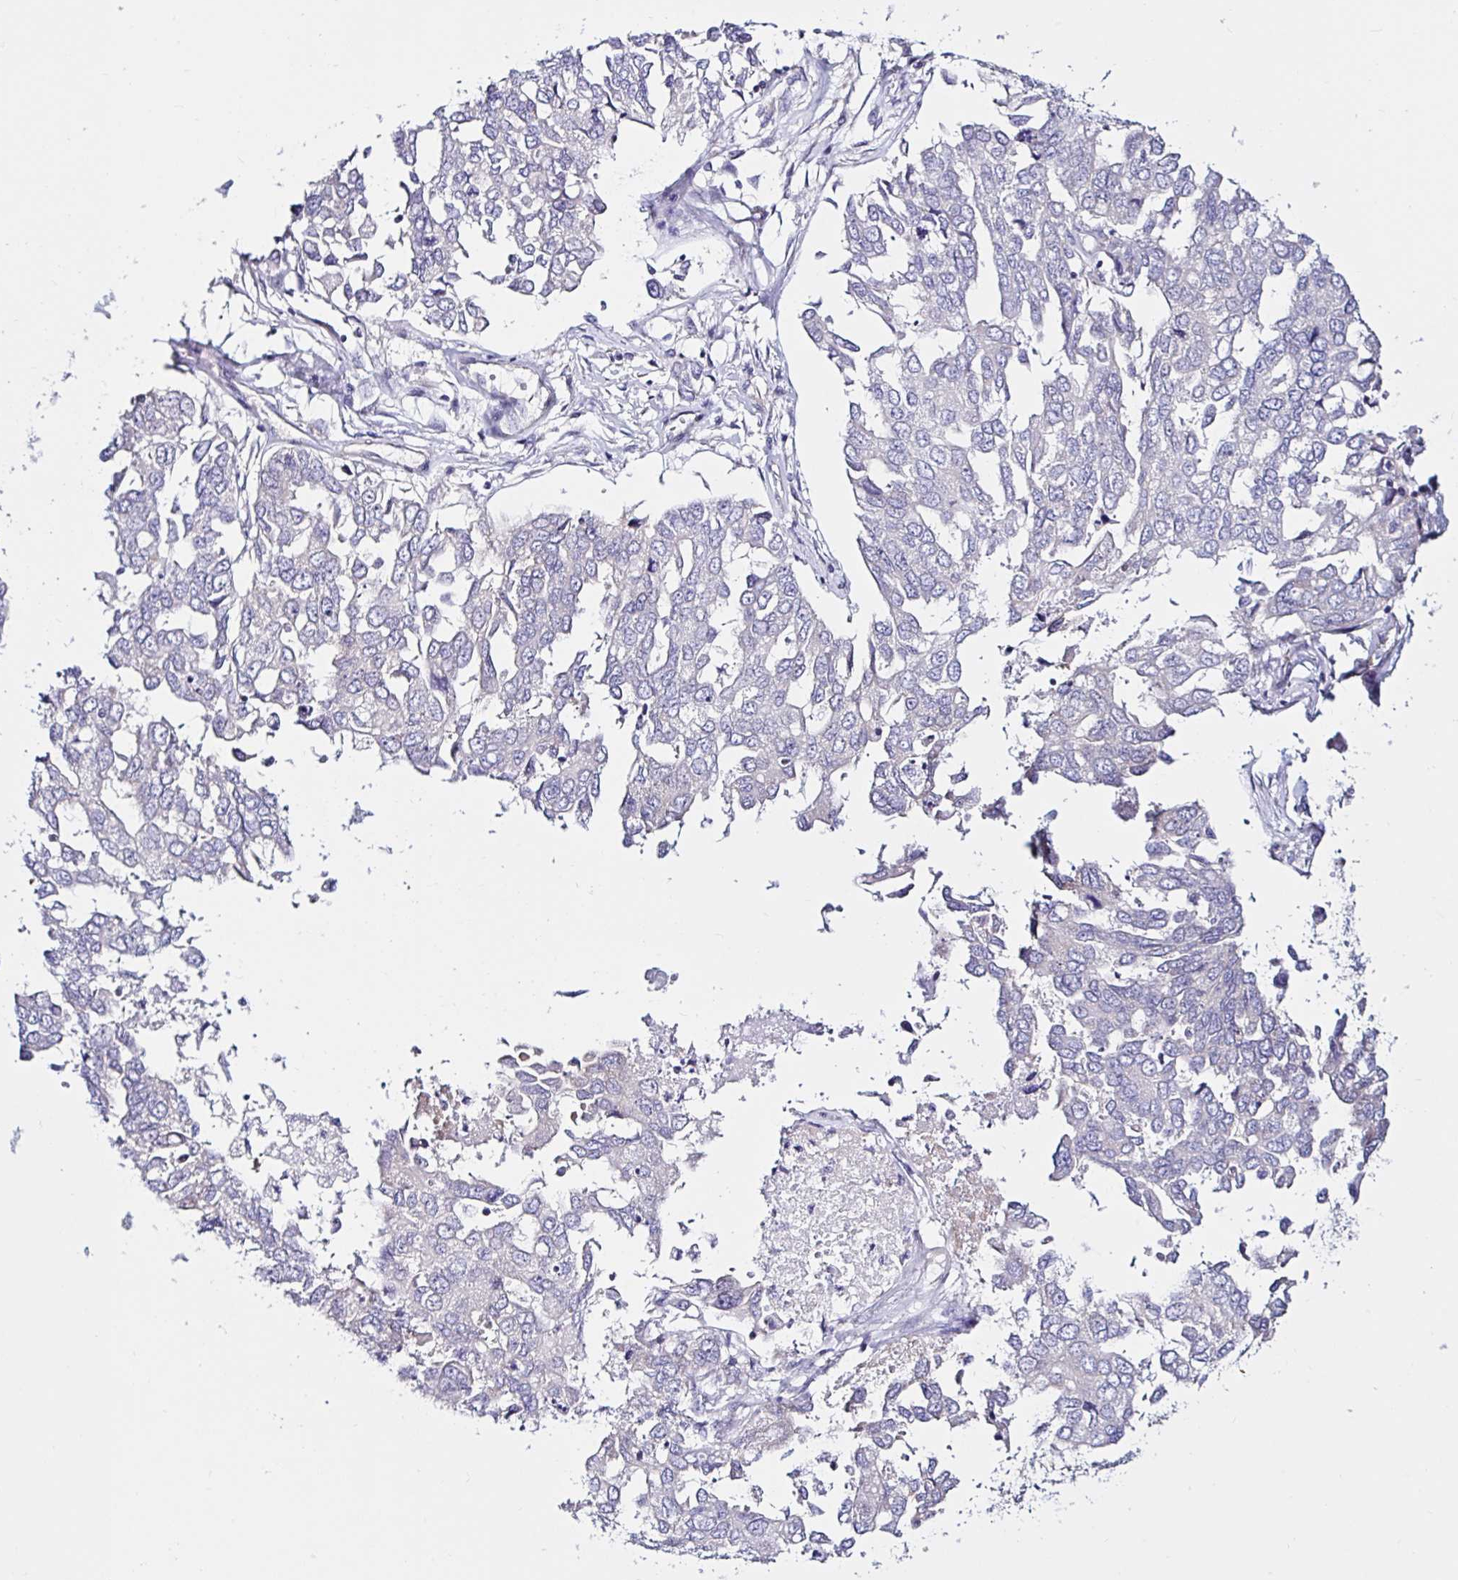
{"staining": {"intensity": "negative", "quantity": "none", "location": "none"}, "tissue": "ovarian cancer", "cell_type": "Tumor cells", "image_type": "cancer", "snomed": [{"axis": "morphology", "description": "Cystadenocarcinoma, serous, NOS"}, {"axis": "topography", "description": "Ovary"}], "caption": "An image of serous cystadenocarcinoma (ovarian) stained for a protein demonstrates no brown staining in tumor cells. The staining was performed using DAB to visualize the protein expression in brown, while the nuclei were stained in blue with hematoxylin (Magnification: 20x).", "gene": "VSIG2", "patient": {"sex": "female", "age": 53}}